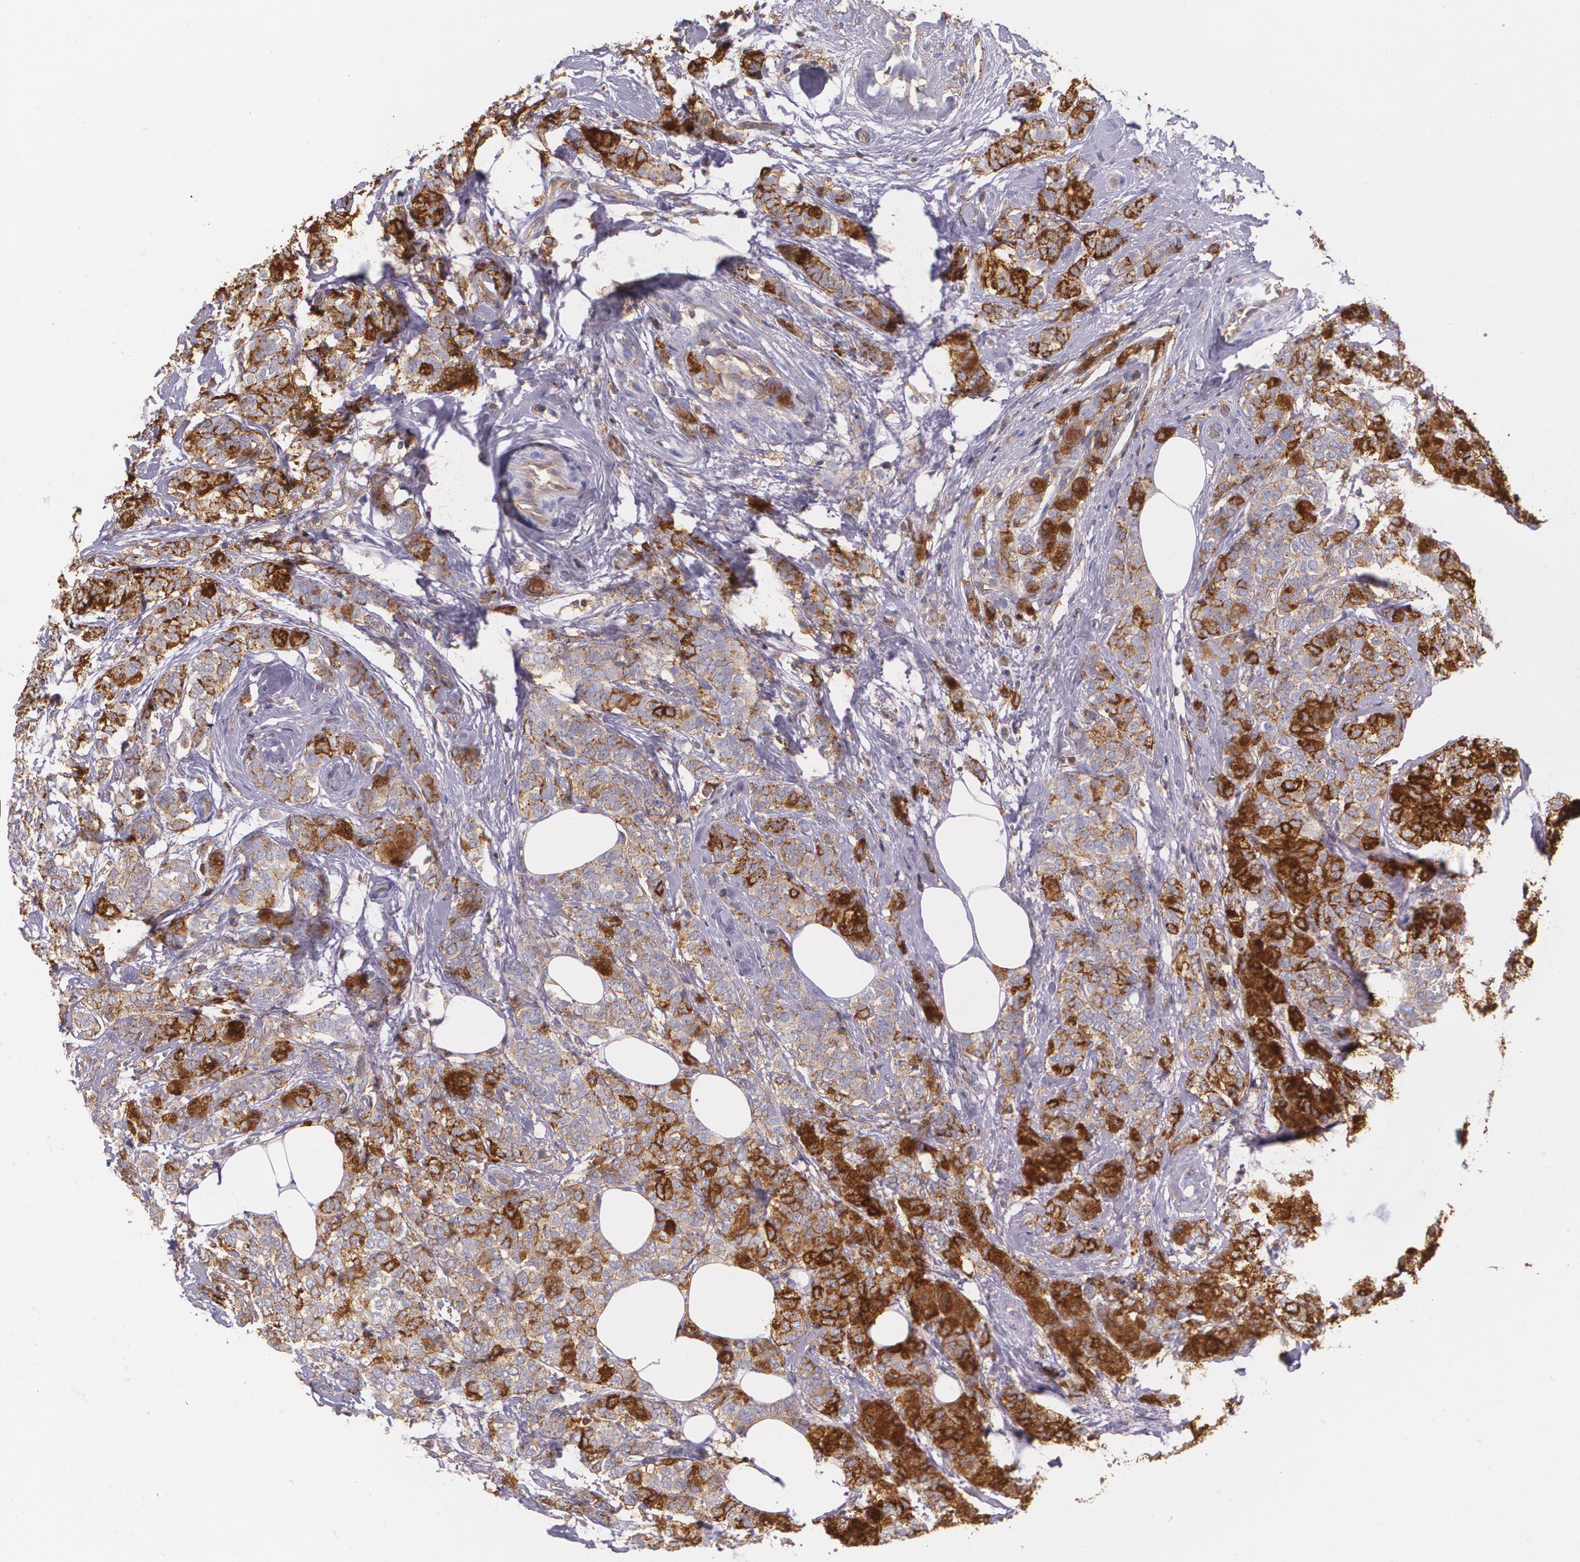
{"staining": {"intensity": "strong", "quantity": ">75%", "location": "cytoplasmic/membranous"}, "tissue": "breast cancer", "cell_type": "Tumor cells", "image_type": "cancer", "snomed": [{"axis": "morphology", "description": "Lobular carcinoma"}, {"axis": "topography", "description": "Breast"}], "caption": "Breast cancer (lobular carcinoma) stained with DAB (3,3'-diaminobenzidine) immunohistochemistry (IHC) shows high levels of strong cytoplasmic/membranous staining in about >75% of tumor cells.", "gene": "B2M", "patient": {"sex": "female", "age": 60}}